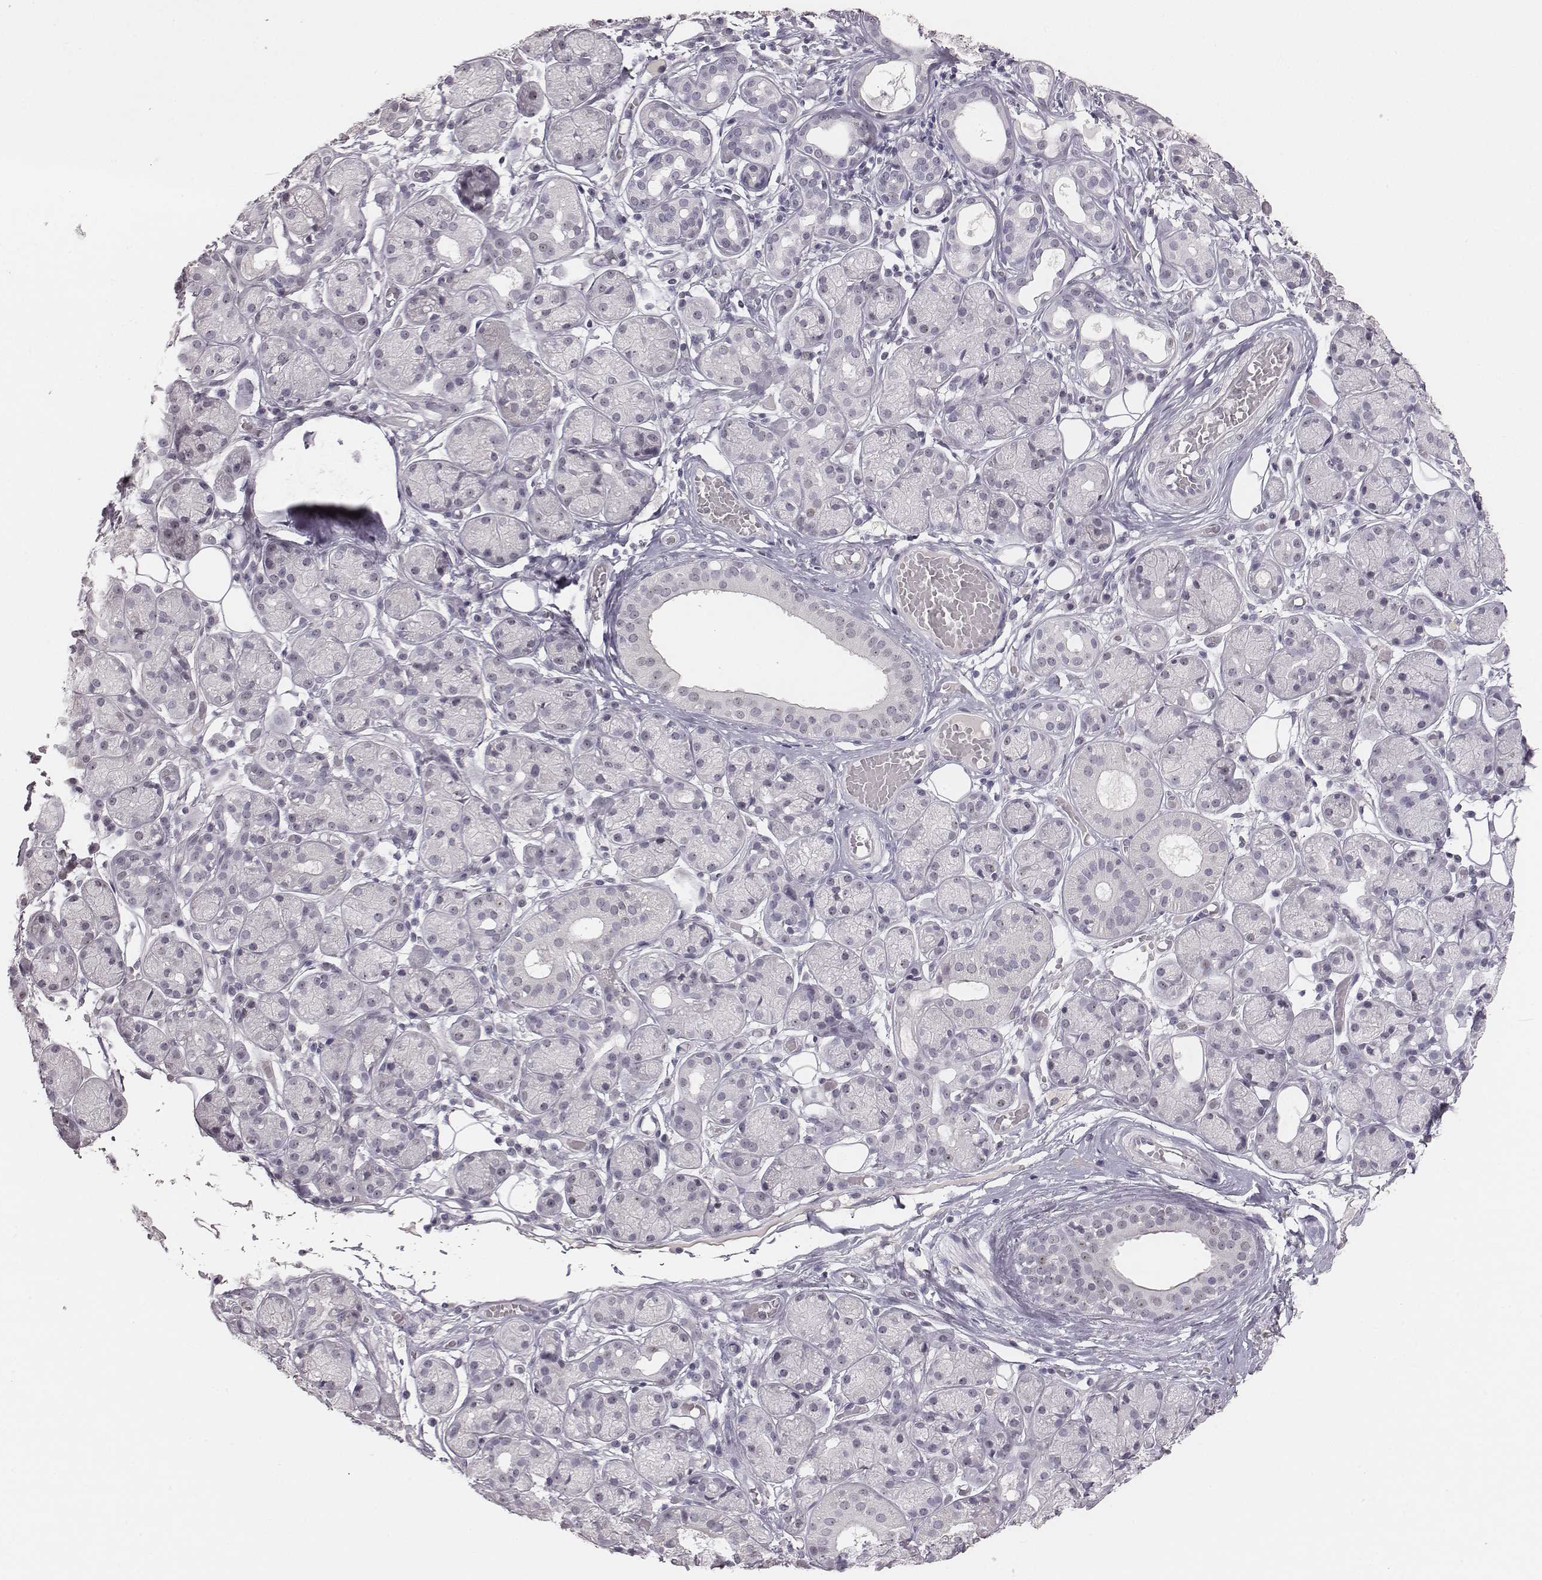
{"staining": {"intensity": "weak", "quantity": "25%-75%", "location": "nuclear"}, "tissue": "salivary gland", "cell_type": "Glandular cells", "image_type": "normal", "snomed": [{"axis": "morphology", "description": "Normal tissue, NOS"}, {"axis": "topography", "description": "Salivary gland"}, {"axis": "topography", "description": "Peripheral nerve tissue"}], "caption": "About 25%-75% of glandular cells in unremarkable human salivary gland reveal weak nuclear protein staining as visualized by brown immunohistochemical staining.", "gene": "NIFK", "patient": {"sex": "male", "age": 71}}